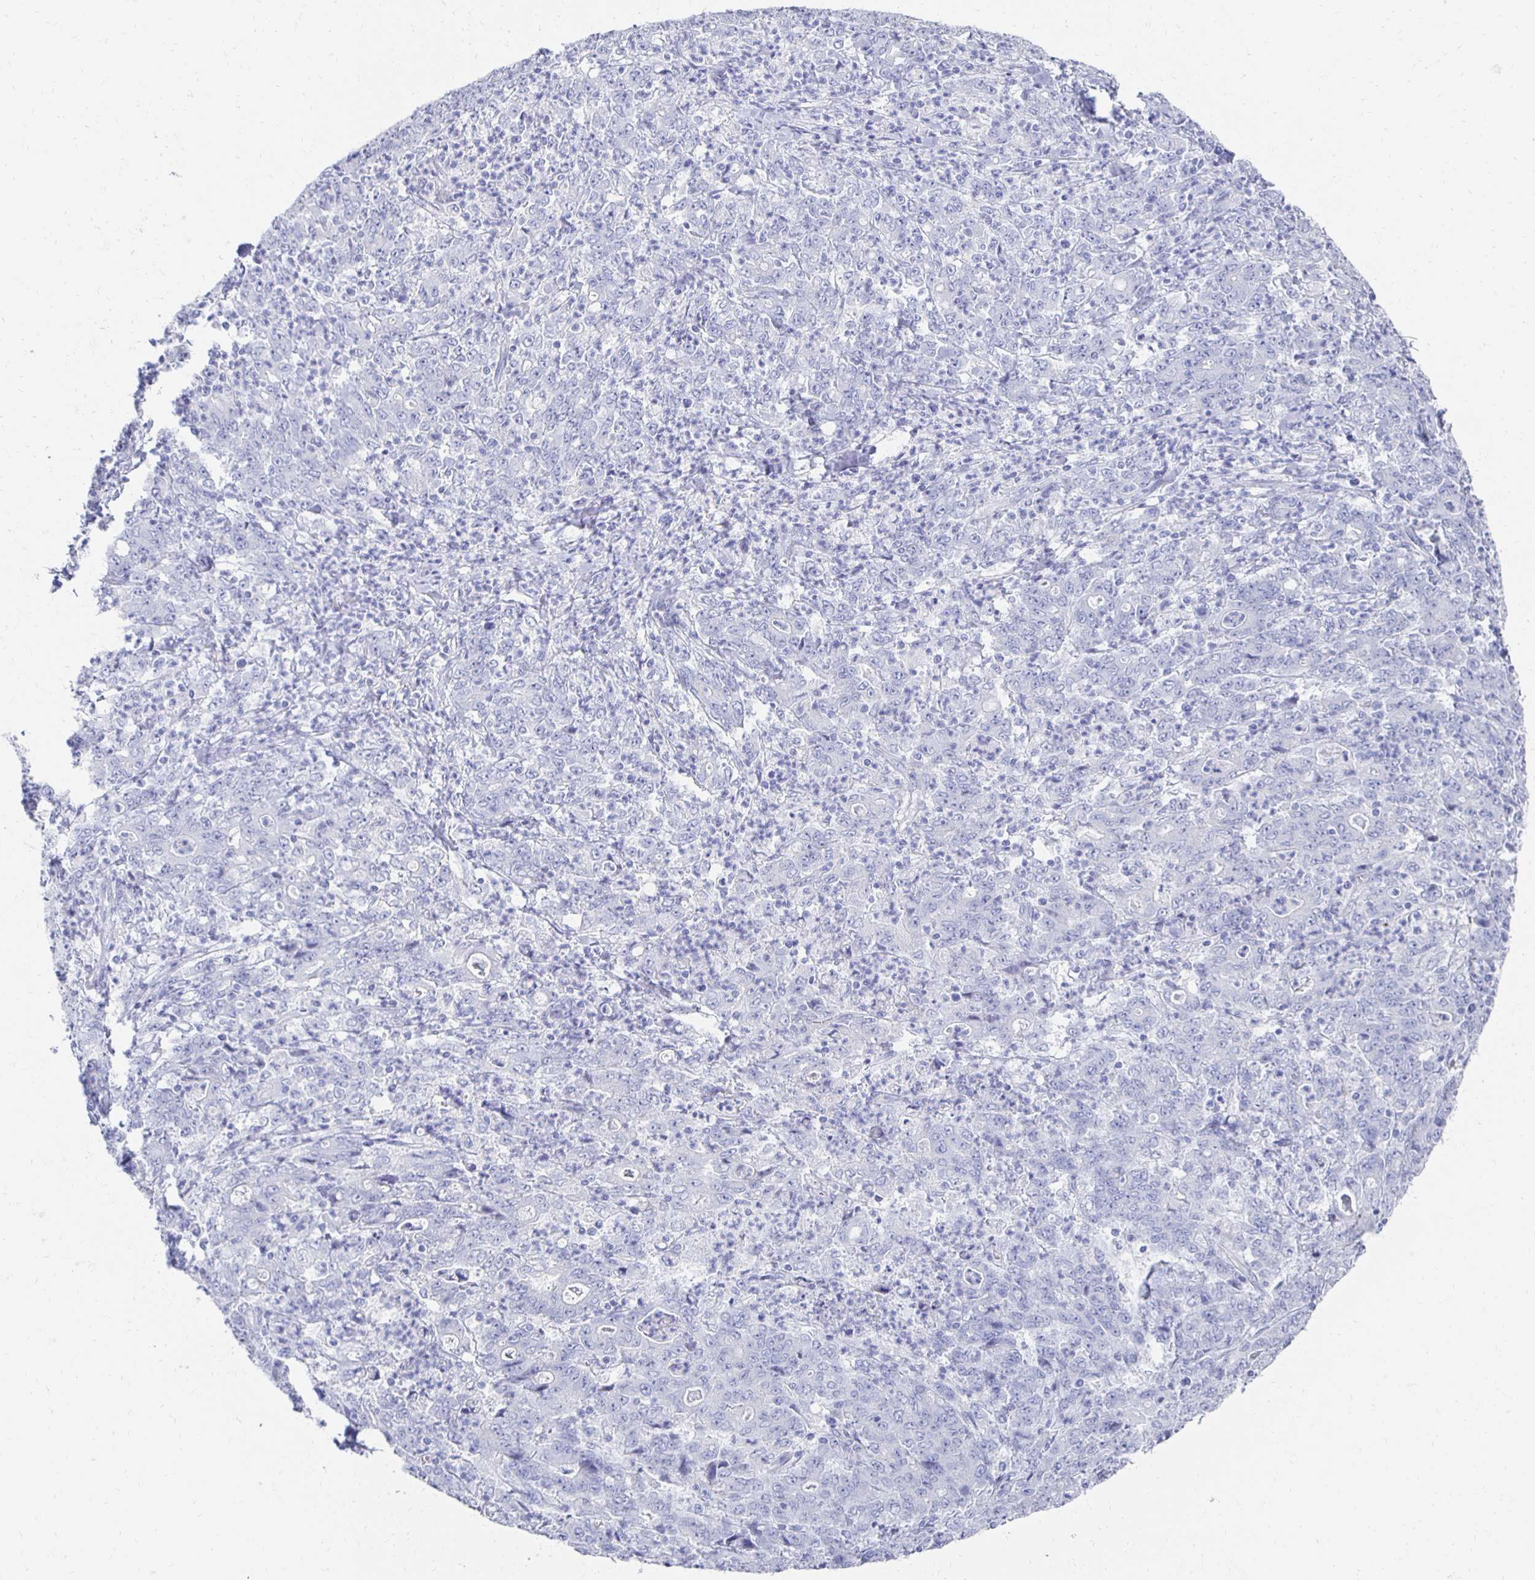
{"staining": {"intensity": "negative", "quantity": "none", "location": "none"}, "tissue": "stomach cancer", "cell_type": "Tumor cells", "image_type": "cancer", "snomed": [{"axis": "morphology", "description": "Adenocarcinoma, NOS"}, {"axis": "topography", "description": "Stomach, lower"}], "caption": "The immunohistochemistry image has no significant positivity in tumor cells of stomach cancer (adenocarcinoma) tissue.", "gene": "PRDM7", "patient": {"sex": "female", "age": 71}}